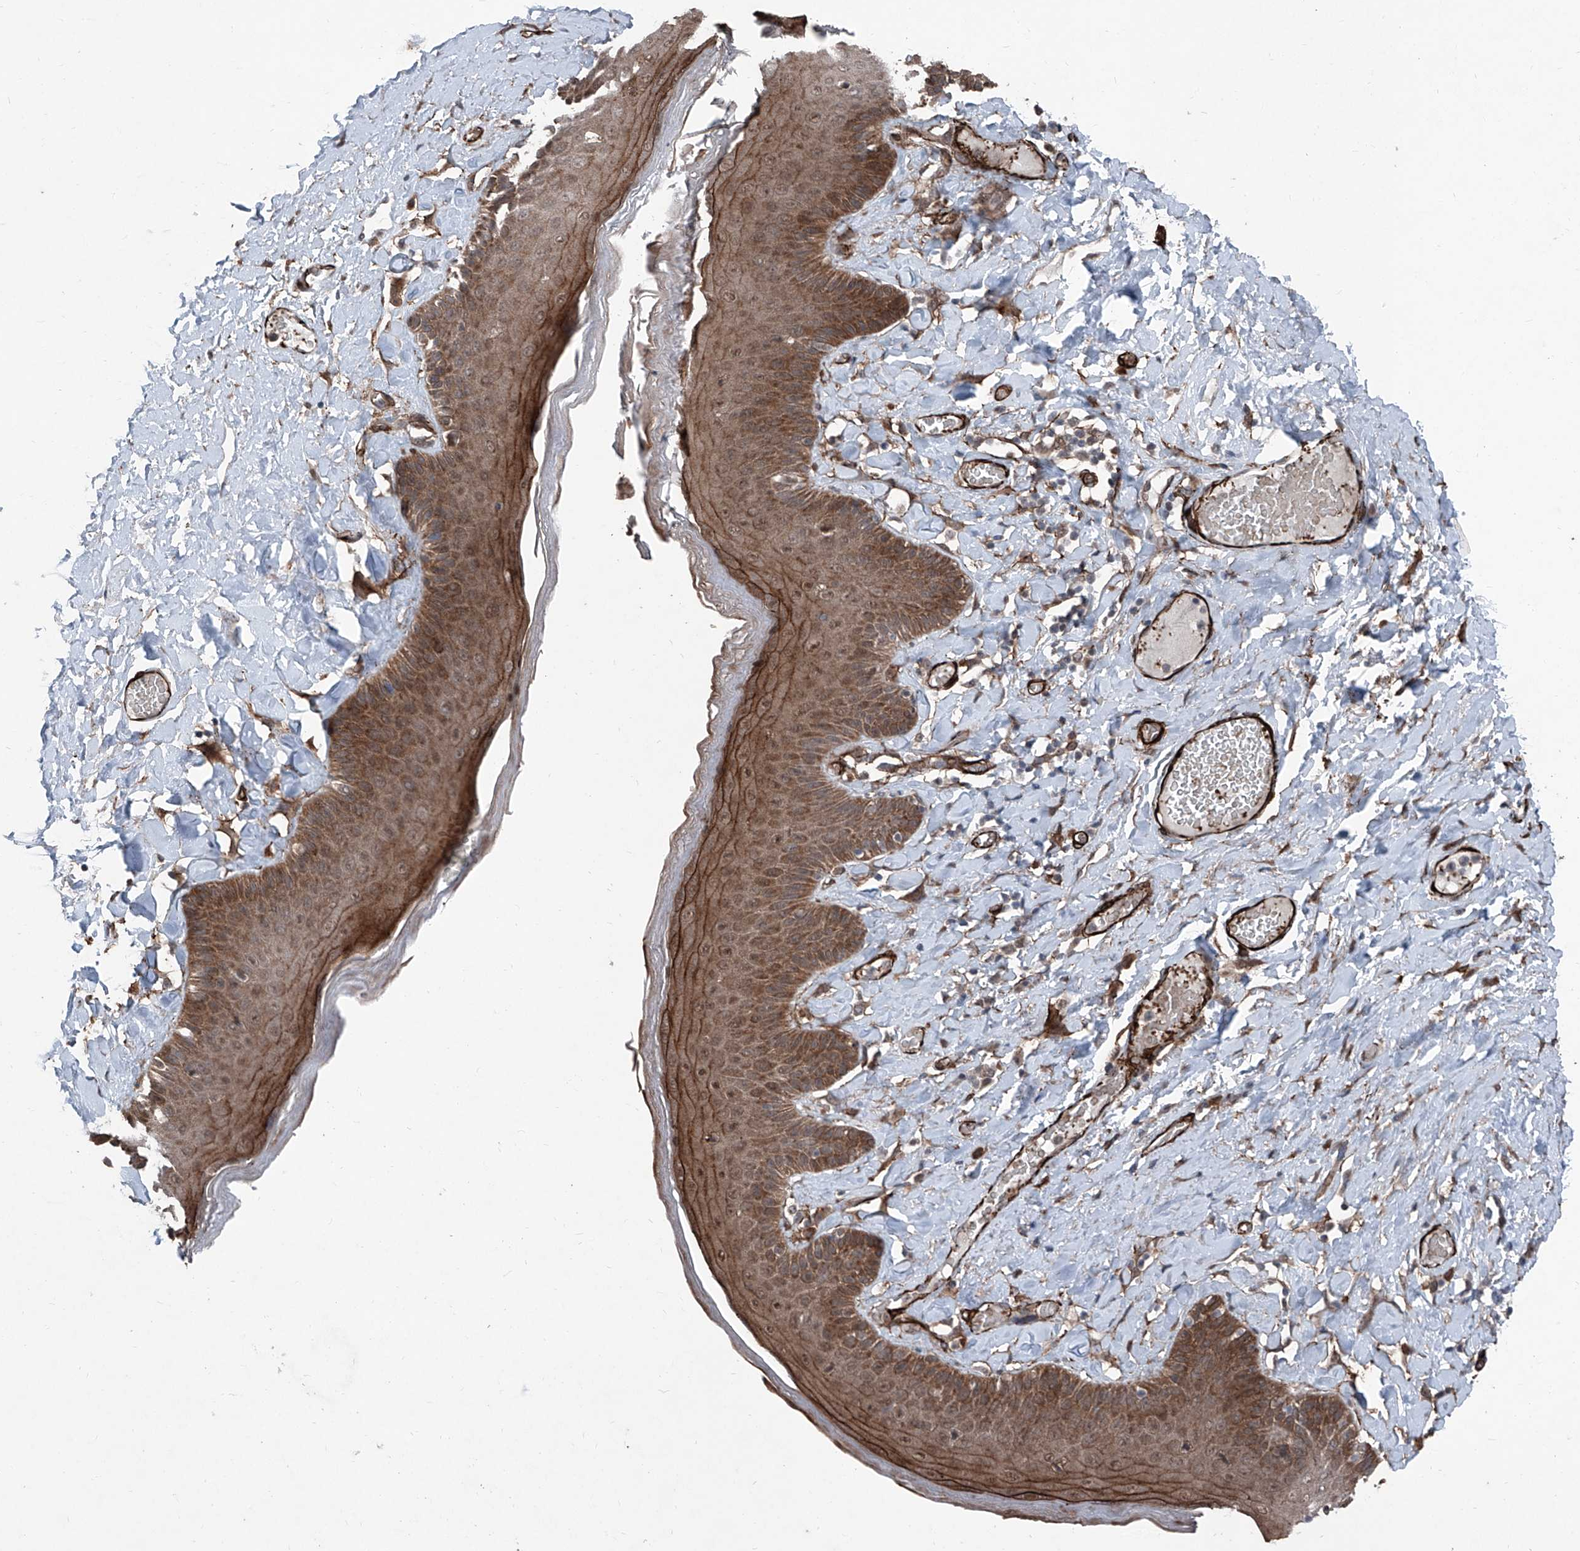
{"staining": {"intensity": "moderate", "quantity": ">75%", "location": "cytoplasmic/membranous,nuclear"}, "tissue": "skin", "cell_type": "Epidermal cells", "image_type": "normal", "snomed": [{"axis": "morphology", "description": "Normal tissue, NOS"}, {"axis": "topography", "description": "Anal"}], "caption": "The photomicrograph exhibits a brown stain indicating the presence of a protein in the cytoplasmic/membranous,nuclear of epidermal cells in skin.", "gene": "COA7", "patient": {"sex": "male", "age": 69}}